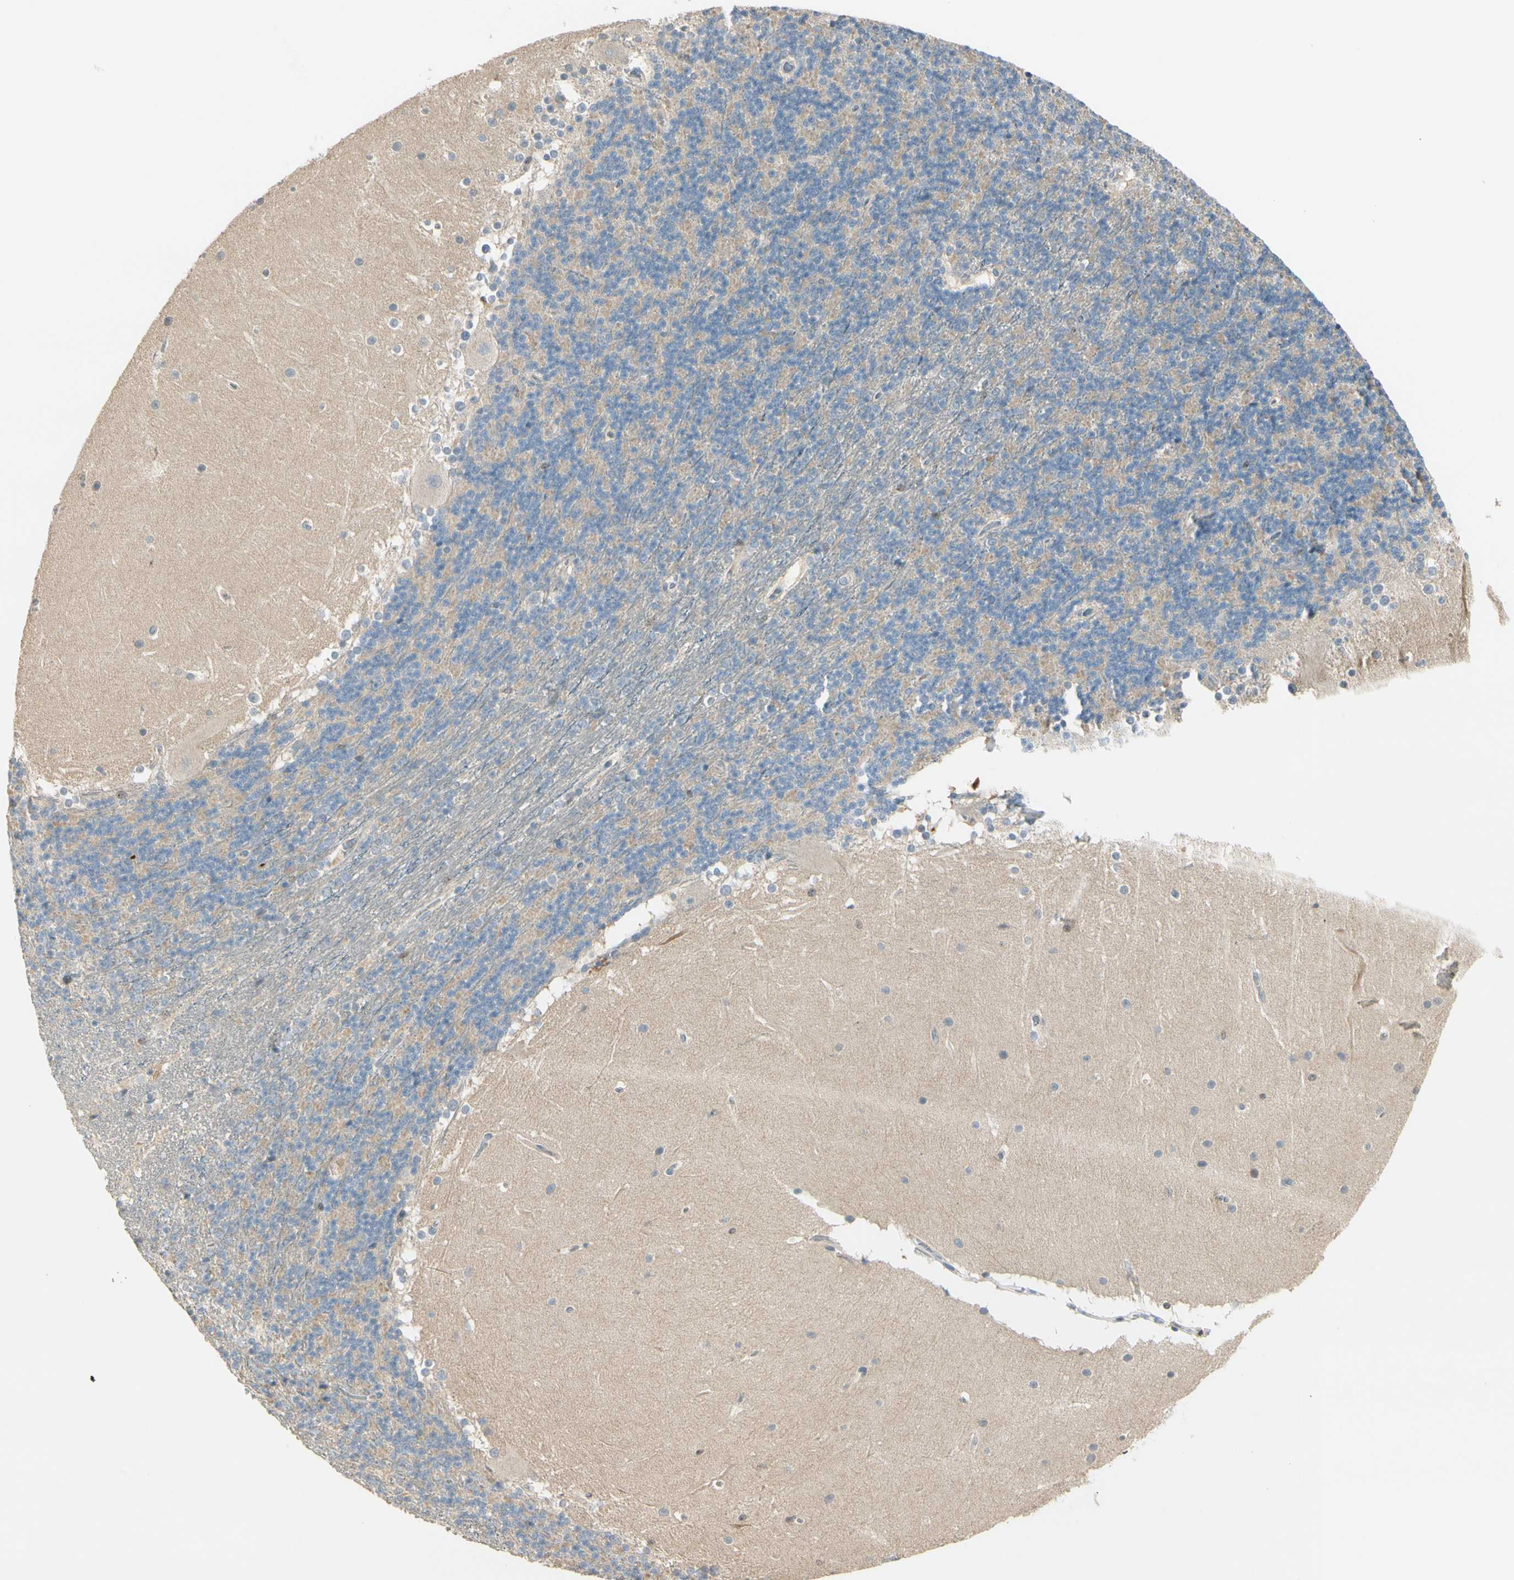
{"staining": {"intensity": "weak", "quantity": ">75%", "location": "cytoplasmic/membranous"}, "tissue": "cerebellum", "cell_type": "Cells in granular layer", "image_type": "normal", "snomed": [{"axis": "morphology", "description": "Normal tissue, NOS"}, {"axis": "topography", "description": "Cerebellum"}], "caption": "There is low levels of weak cytoplasmic/membranous expression in cells in granular layer of unremarkable cerebellum, as demonstrated by immunohistochemical staining (brown color).", "gene": "NFYA", "patient": {"sex": "female", "age": 19}}